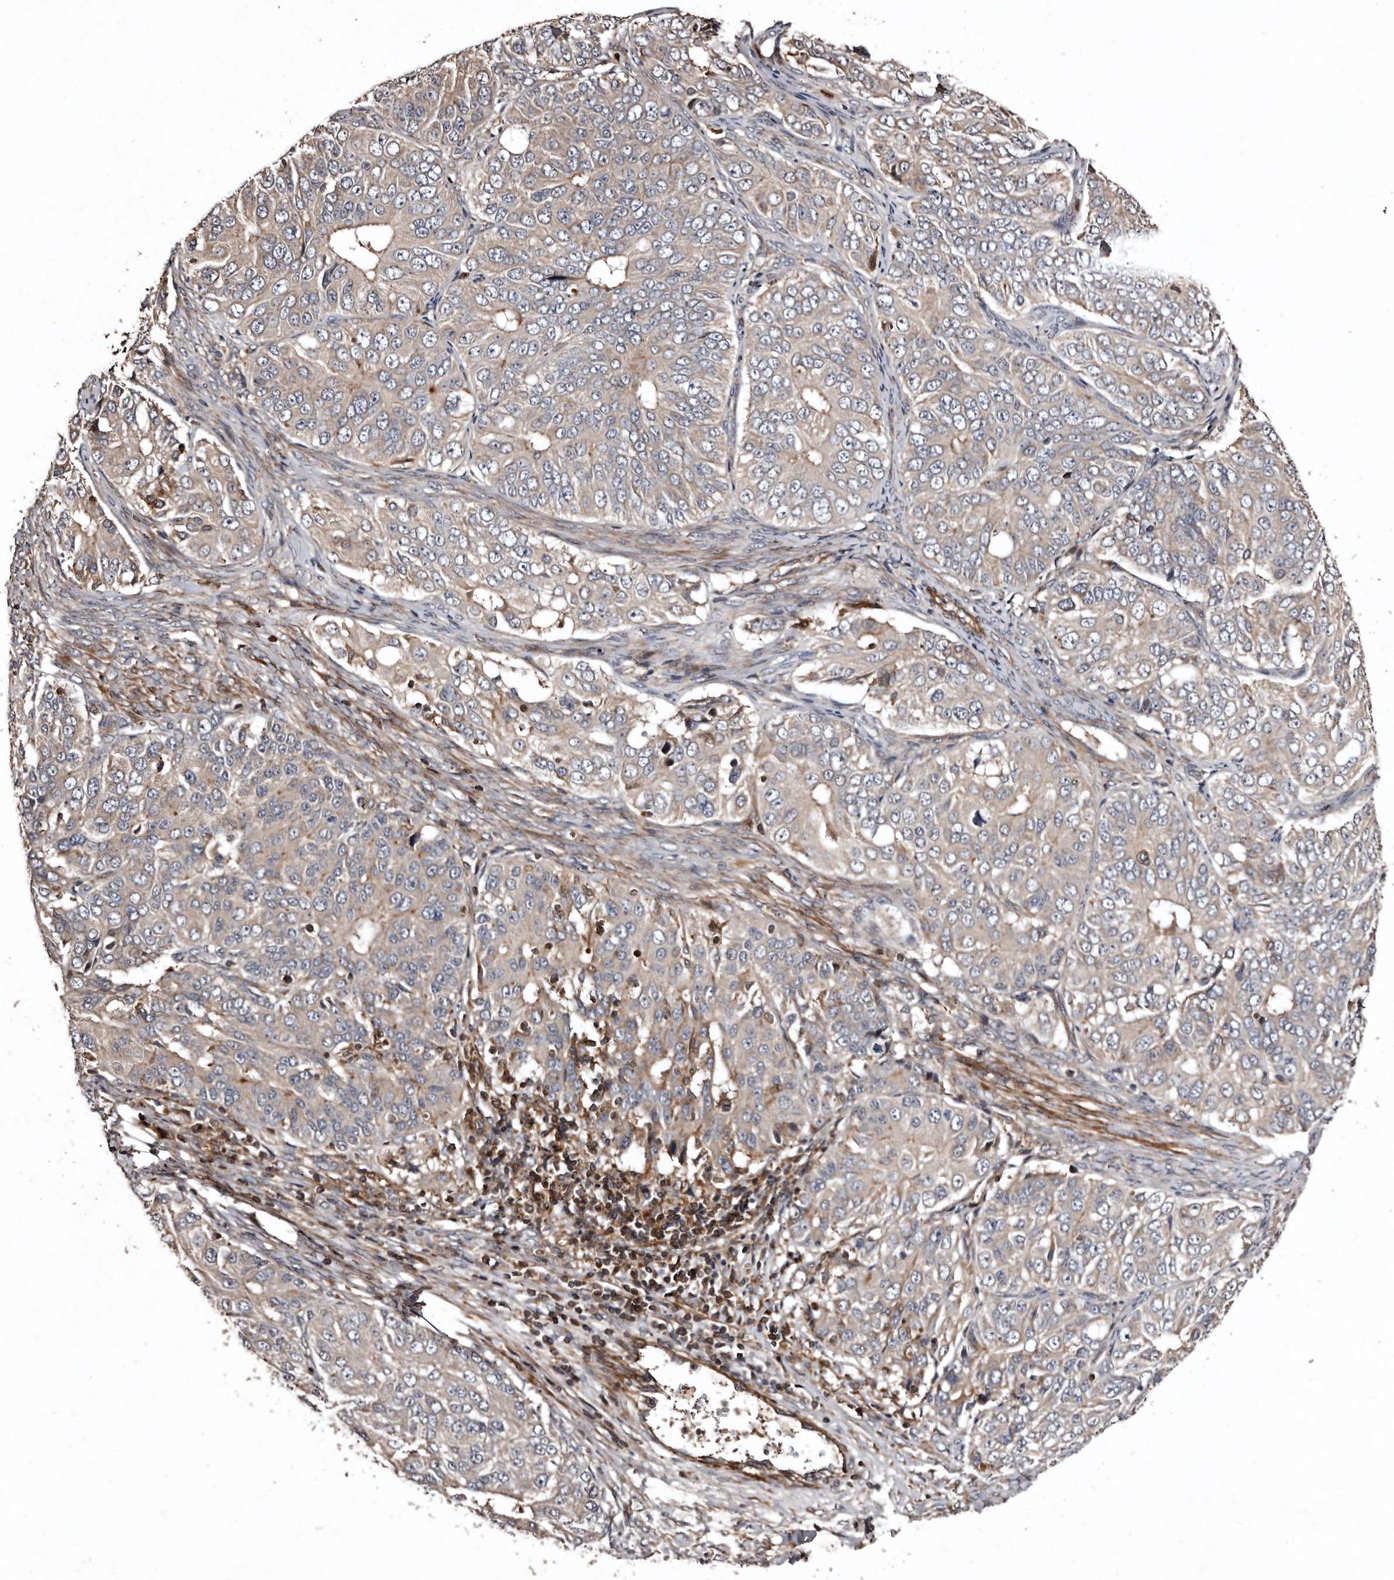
{"staining": {"intensity": "weak", "quantity": "<25%", "location": "cytoplasmic/membranous"}, "tissue": "ovarian cancer", "cell_type": "Tumor cells", "image_type": "cancer", "snomed": [{"axis": "morphology", "description": "Carcinoma, endometroid"}, {"axis": "topography", "description": "Ovary"}], "caption": "Image shows no significant protein expression in tumor cells of endometroid carcinoma (ovarian). (Stains: DAB immunohistochemistry (IHC) with hematoxylin counter stain, Microscopy: brightfield microscopy at high magnification).", "gene": "PRKD3", "patient": {"sex": "female", "age": 51}}